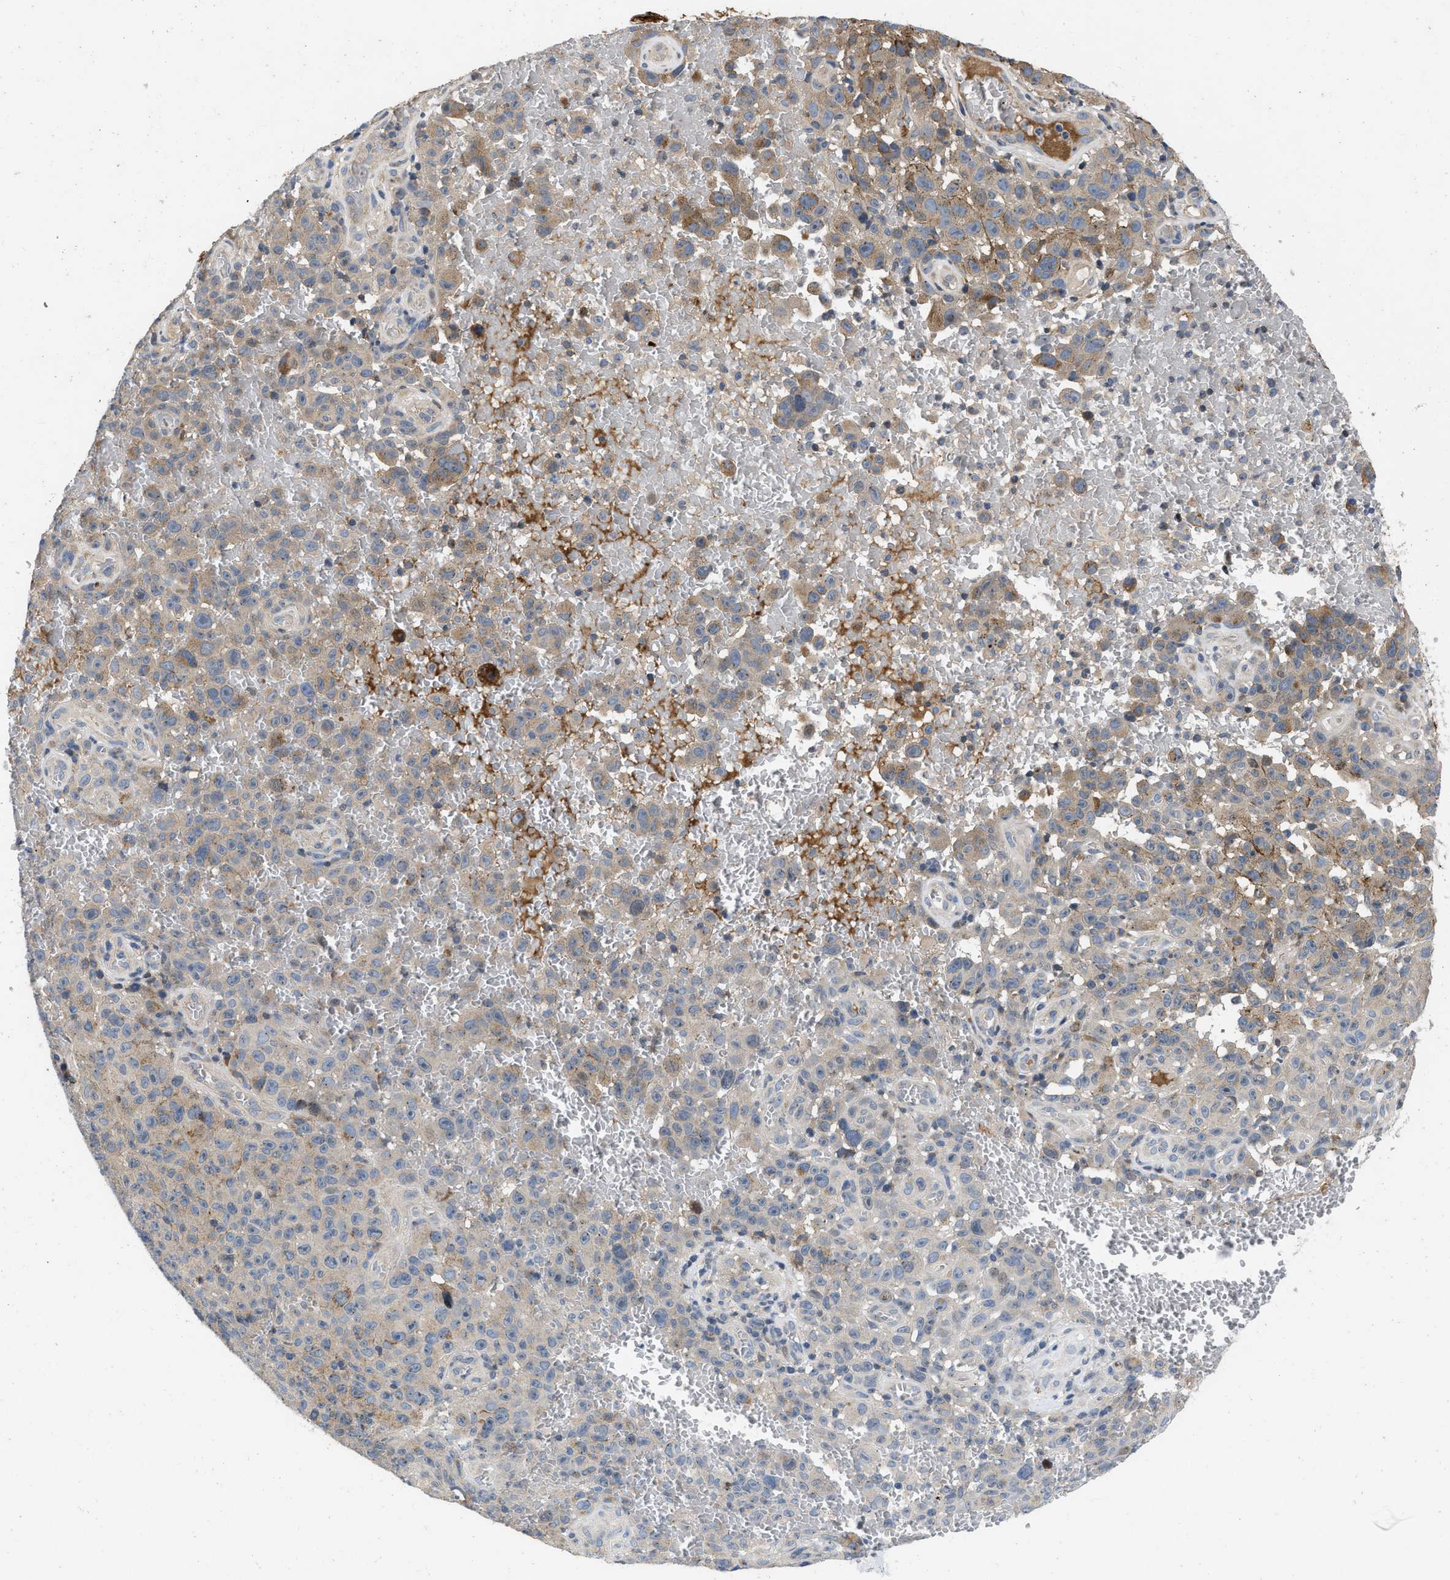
{"staining": {"intensity": "weak", "quantity": "25%-75%", "location": "cytoplasmic/membranous"}, "tissue": "melanoma", "cell_type": "Tumor cells", "image_type": "cancer", "snomed": [{"axis": "morphology", "description": "Malignant melanoma, NOS"}, {"axis": "topography", "description": "Skin"}], "caption": "Malignant melanoma stained with a protein marker displays weak staining in tumor cells.", "gene": "PRDM14", "patient": {"sex": "female", "age": 82}}